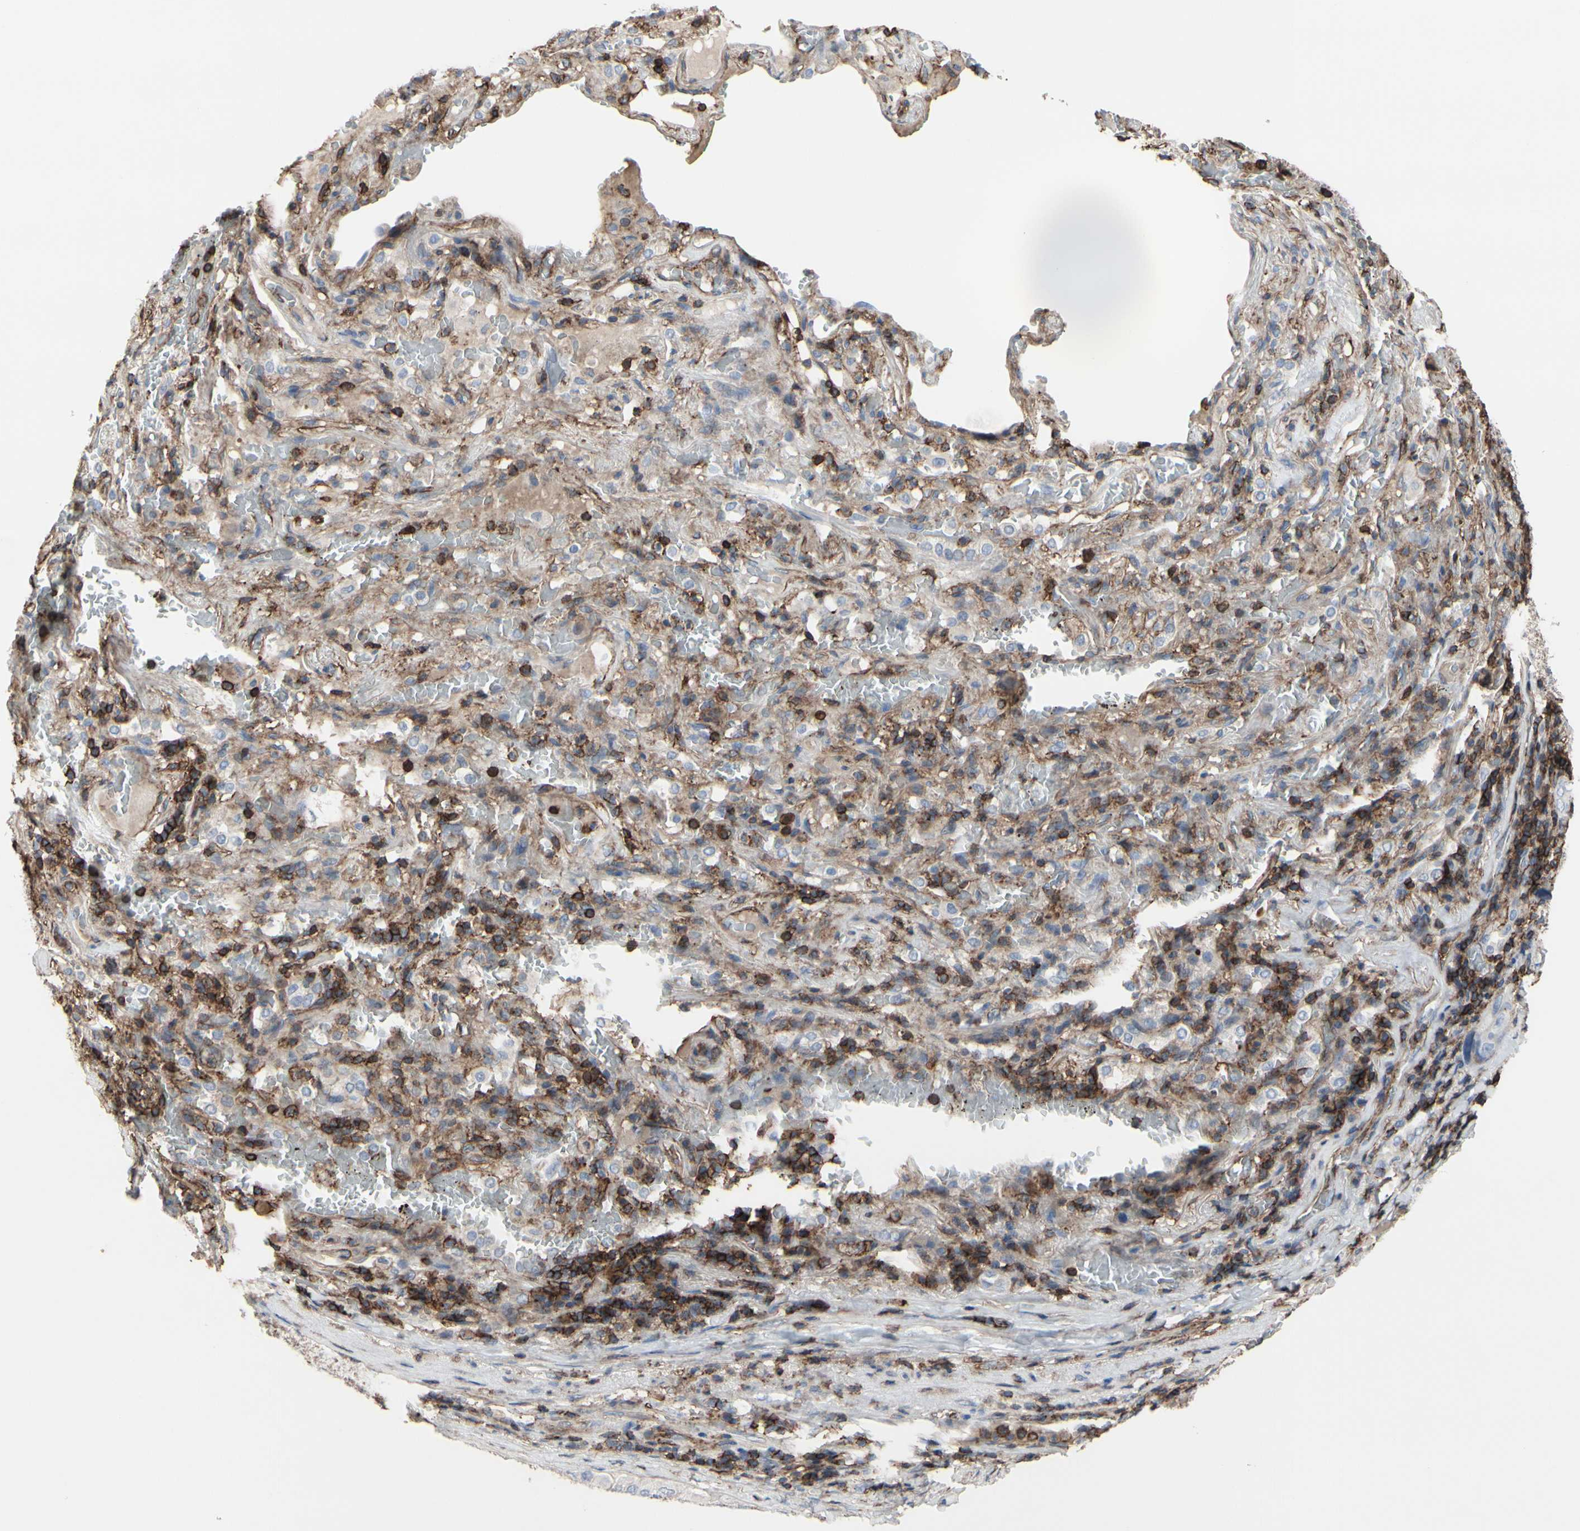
{"staining": {"intensity": "weak", "quantity": ">75%", "location": "cytoplasmic/membranous"}, "tissue": "lung cancer", "cell_type": "Tumor cells", "image_type": "cancer", "snomed": [{"axis": "morphology", "description": "Squamous cell carcinoma, NOS"}, {"axis": "topography", "description": "Lung"}], "caption": "Immunohistochemistry staining of lung cancer (squamous cell carcinoma), which displays low levels of weak cytoplasmic/membranous expression in approximately >75% of tumor cells indicating weak cytoplasmic/membranous protein staining. The staining was performed using DAB (3,3'-diaminobenzidine) (brown) for protein detection and nuclei were counterstained in hematoxylin (blue).", "gene": "ANXA6", "patient": {"sex": "male", "age": 57}}